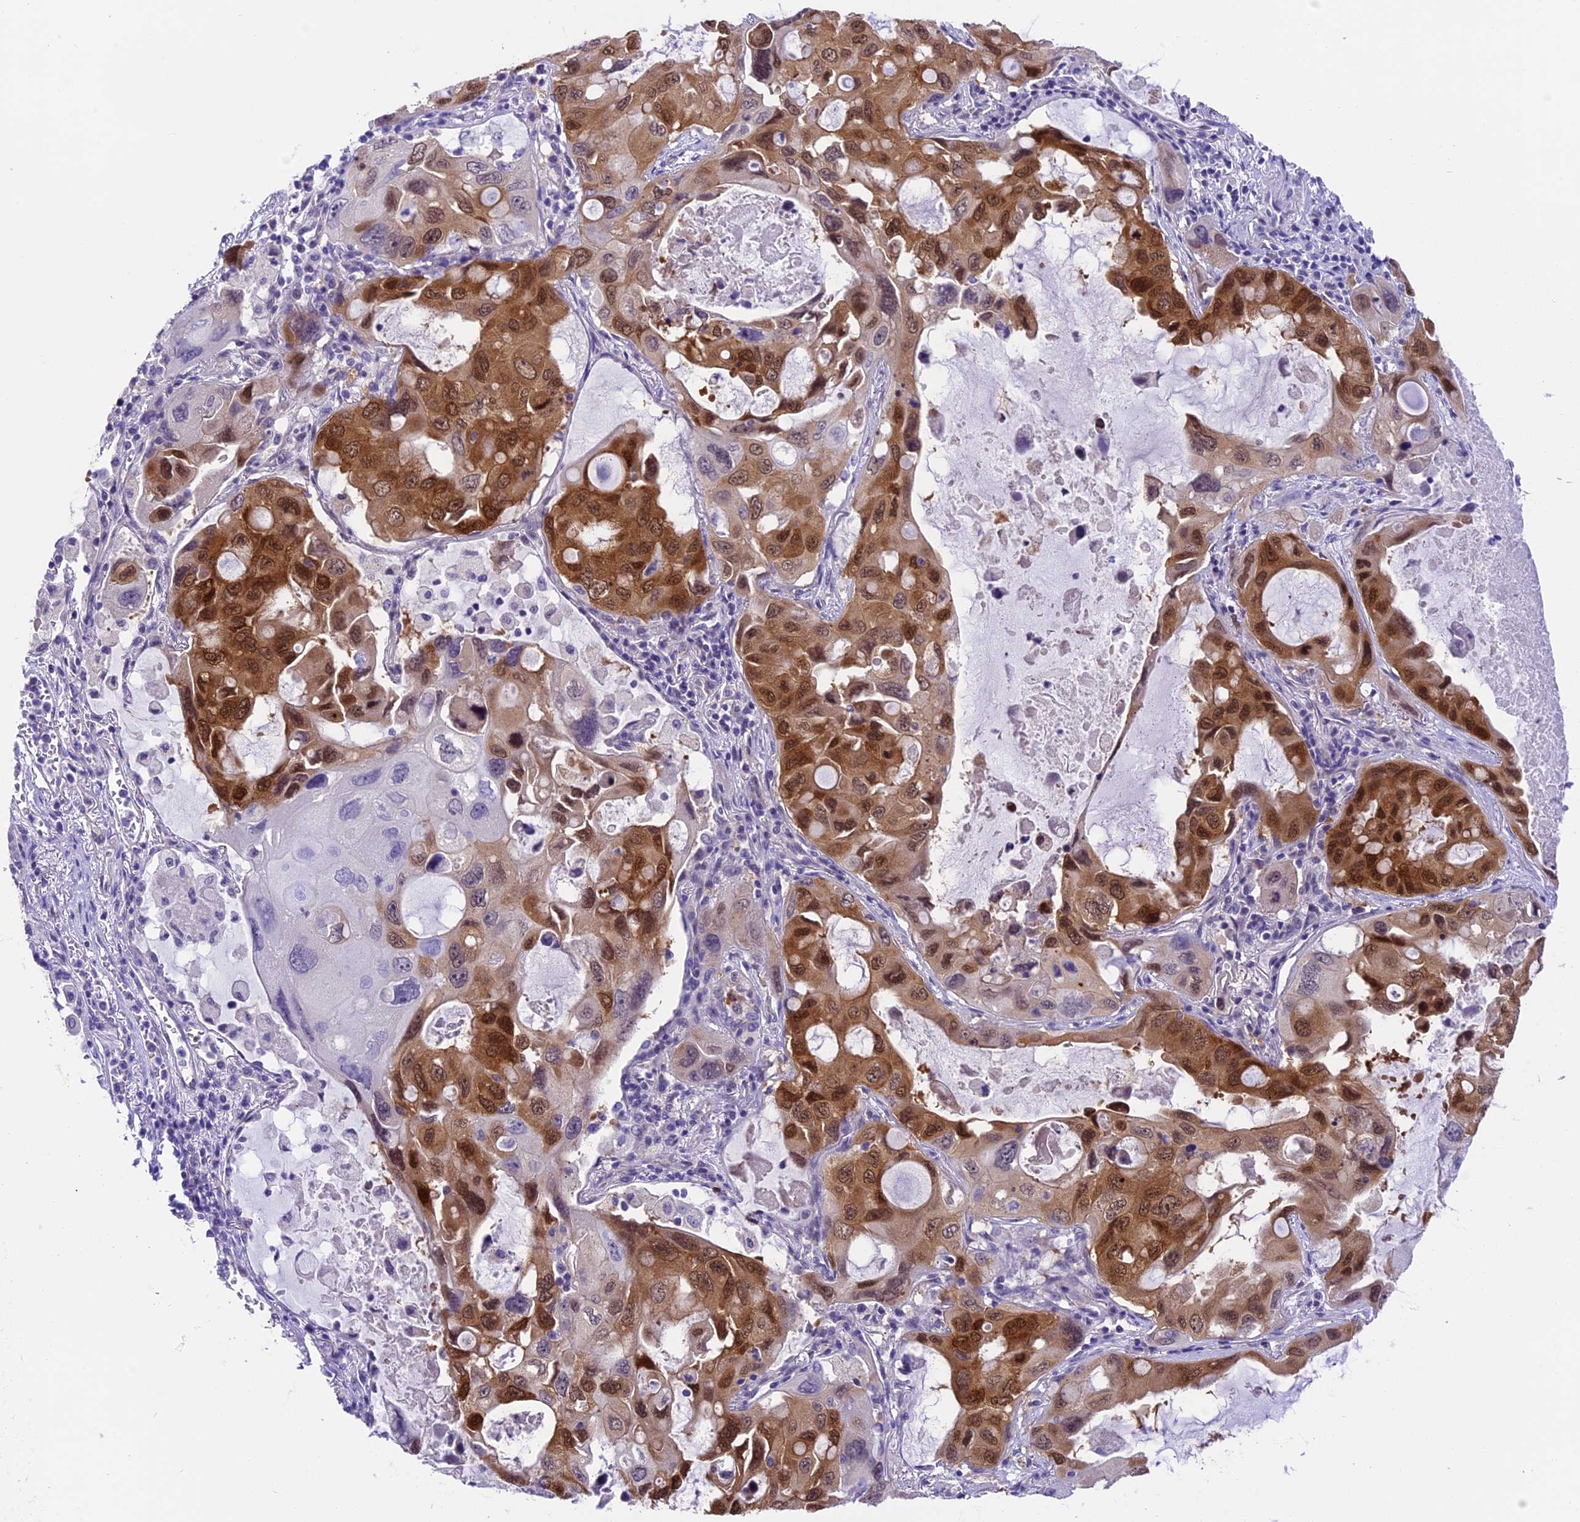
{"staining": {"intensity": "moderate", "quantity": "25%-75%", "location": "cytoplasmic/membranous,nuclear"}, "tissue": "lung cancer", "cell_type": "Tumor cells", "image_type": "cancer", "snomed": [{"axis": "morphology", "description": "Squamous cell carcinoma, NOS"}, {"axis": "topography", "description": "Lung"}], "caption": "Lung squamous cell carcinoma was stained to show a protein in brown. There is medium levels of moderate cytoplasmic/membranous and nuclear expression in approximately 25%-75% of tumor cells. (Stains: DAB in brown, nuclei in blue, Microscopy: brightfield microscopy at high magnification).", "gene": "PRR15", "patient": {"sex": "female", "age": 73}}